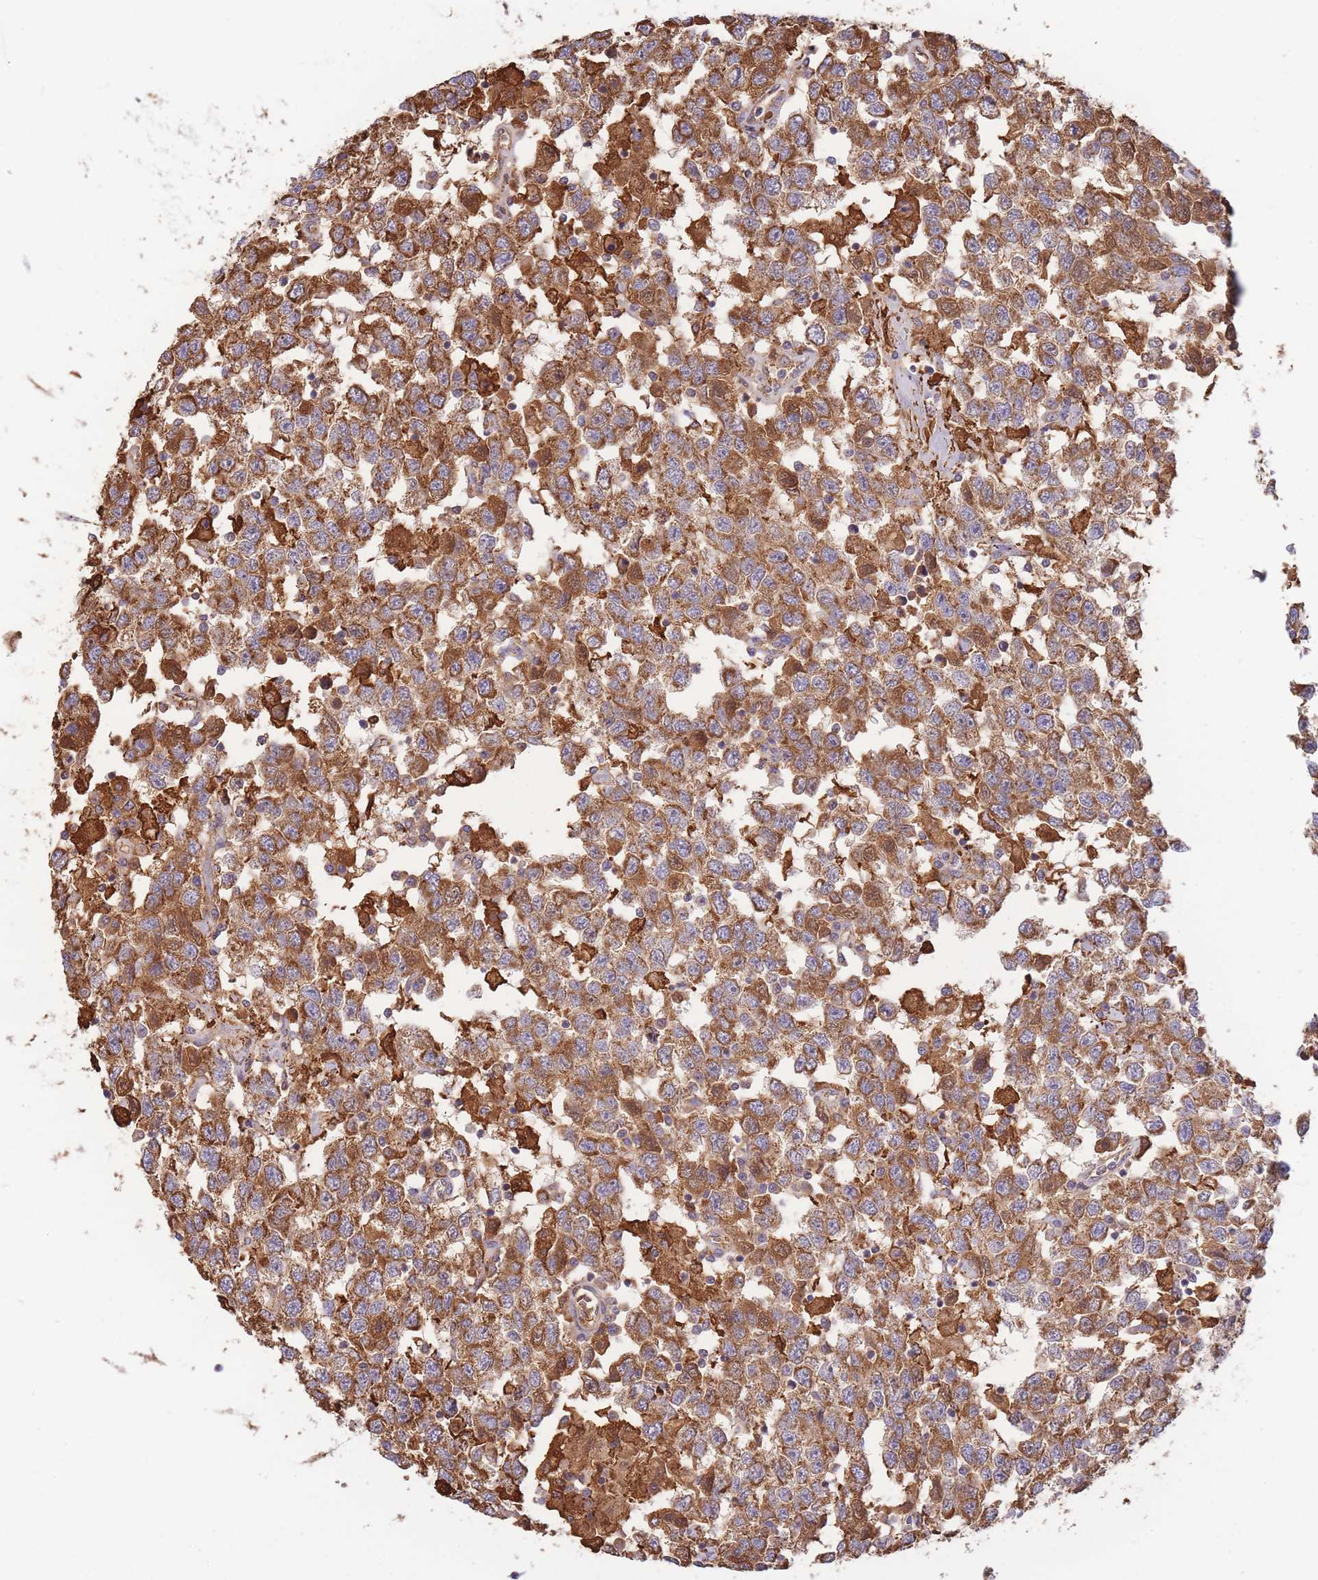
{"staining": {"intensity": "strong", "quantity": ">75%", "location": "cytoplasmic/membranous"}, "tissue": "testis cancer", "cell_type": "Tumor cells", "image_type": "cancer", "snomed": [{"axis": "morphology", "description": "Seminoma, NOS"}, {"axis": "topography", "description": "Testis"}], "caption": "Testis cancer tissue demonstrates strong cytoplasmic/membranous staining in approximately >75% of tumor cells (IHC, brightfield microscopy, high magnification).", "gene": "MRPL17", "patient": {"sex": "male", "age": 41}}